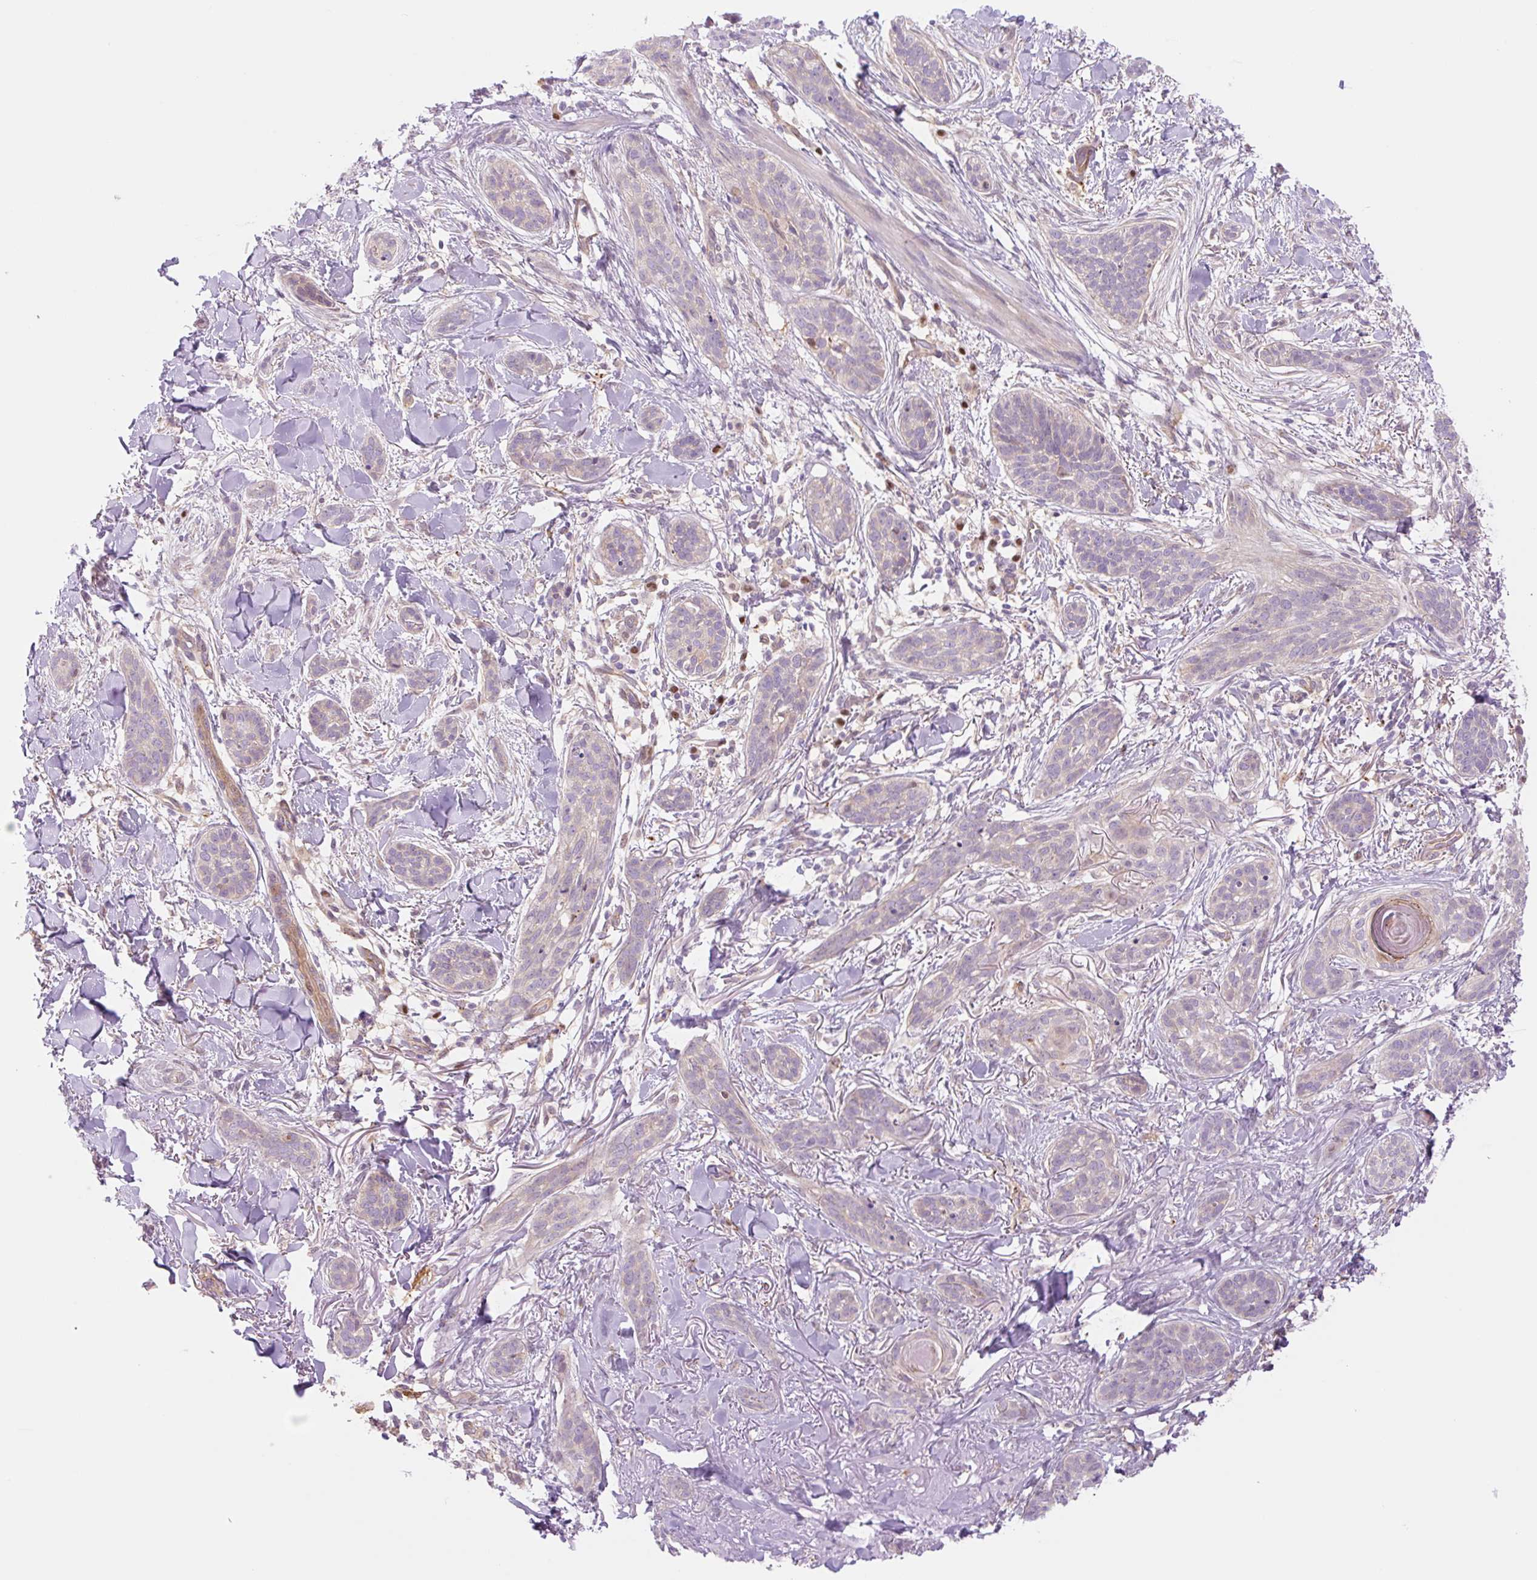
{"staining": {"intensity": "negative", "quantity": "none", "location": "none"}, "tissue": "skin cancer", "cell_type": "Tumor cells", "image_type": "cancer", "snomed": [{"axis": "morphology", "description": "Basal cell carcinoma"}, {"axis": "topography", "description": "Skin"}], "caption": "Skin basal cell carcinoma stained for a protein using IHC demonstrates no positivity tumor cells.", "gene": "NLRP5", "patient": {"sex": "male", "age": 52}}